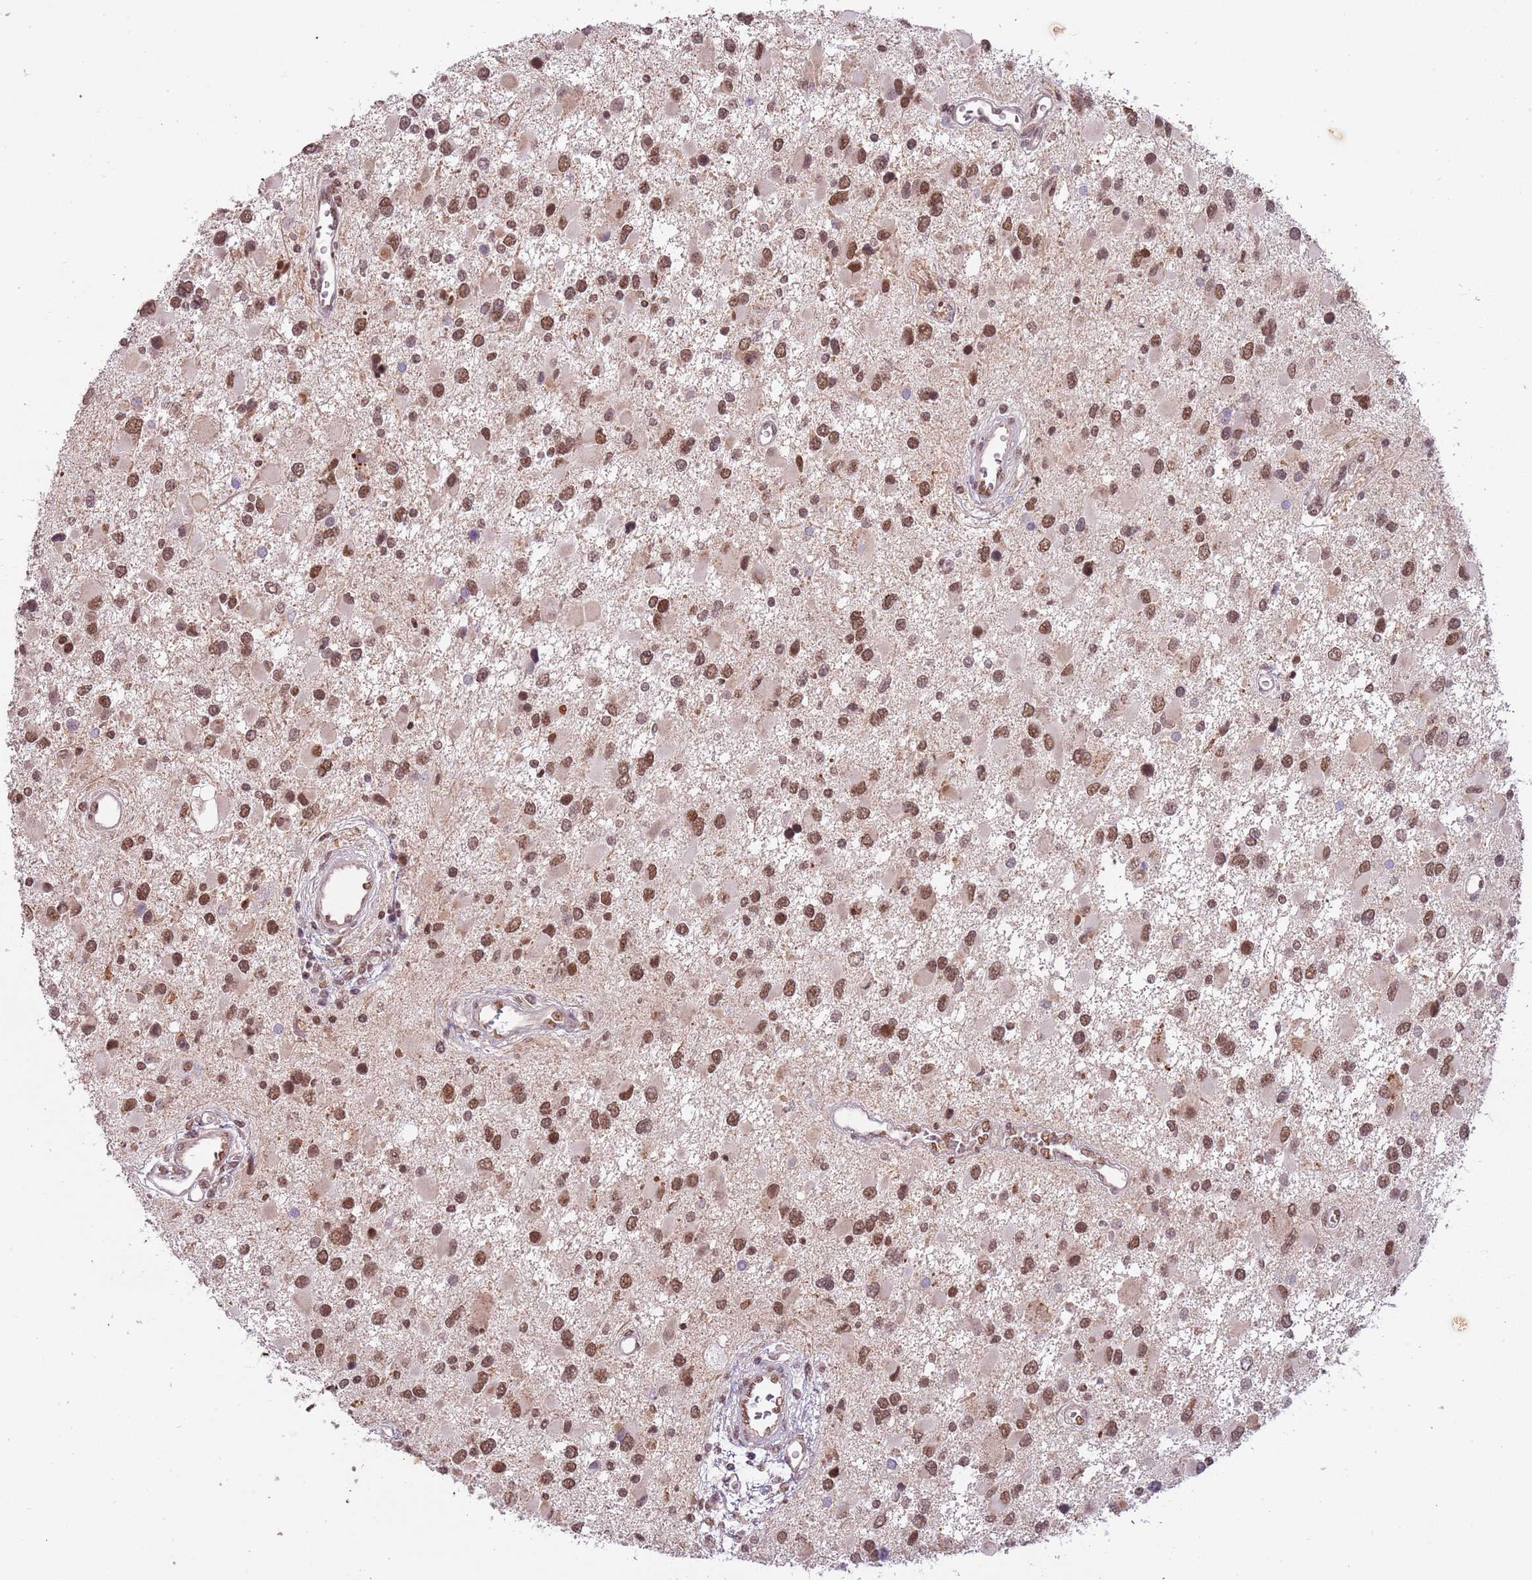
{"staining": {"intensity": "strong", "quantity": ">75%", "location": "nuclear"}, "tissue": "glioma", "cell_type": "Tumor cells", "image_type": "cancer", "snomed": [{"axis": "morphology", "description": "Glioma, malignant, High grade"}, {"axis": "topography", "description": "Brain"}], "caption": "Immunohistochemical staining of human malignant high-grade glioma displays strong nuclear protein positivity in about >75% of tumor cells. The staining was performed using DAB (3,3'-diaminobenzidine) to visualize the protein expression in brown, while the nuclei were stained in blue with hematoxylin (Magnification: 20x).", "gene": "FAM120AOS", "patient": {"sex": "male", "age": 53}}